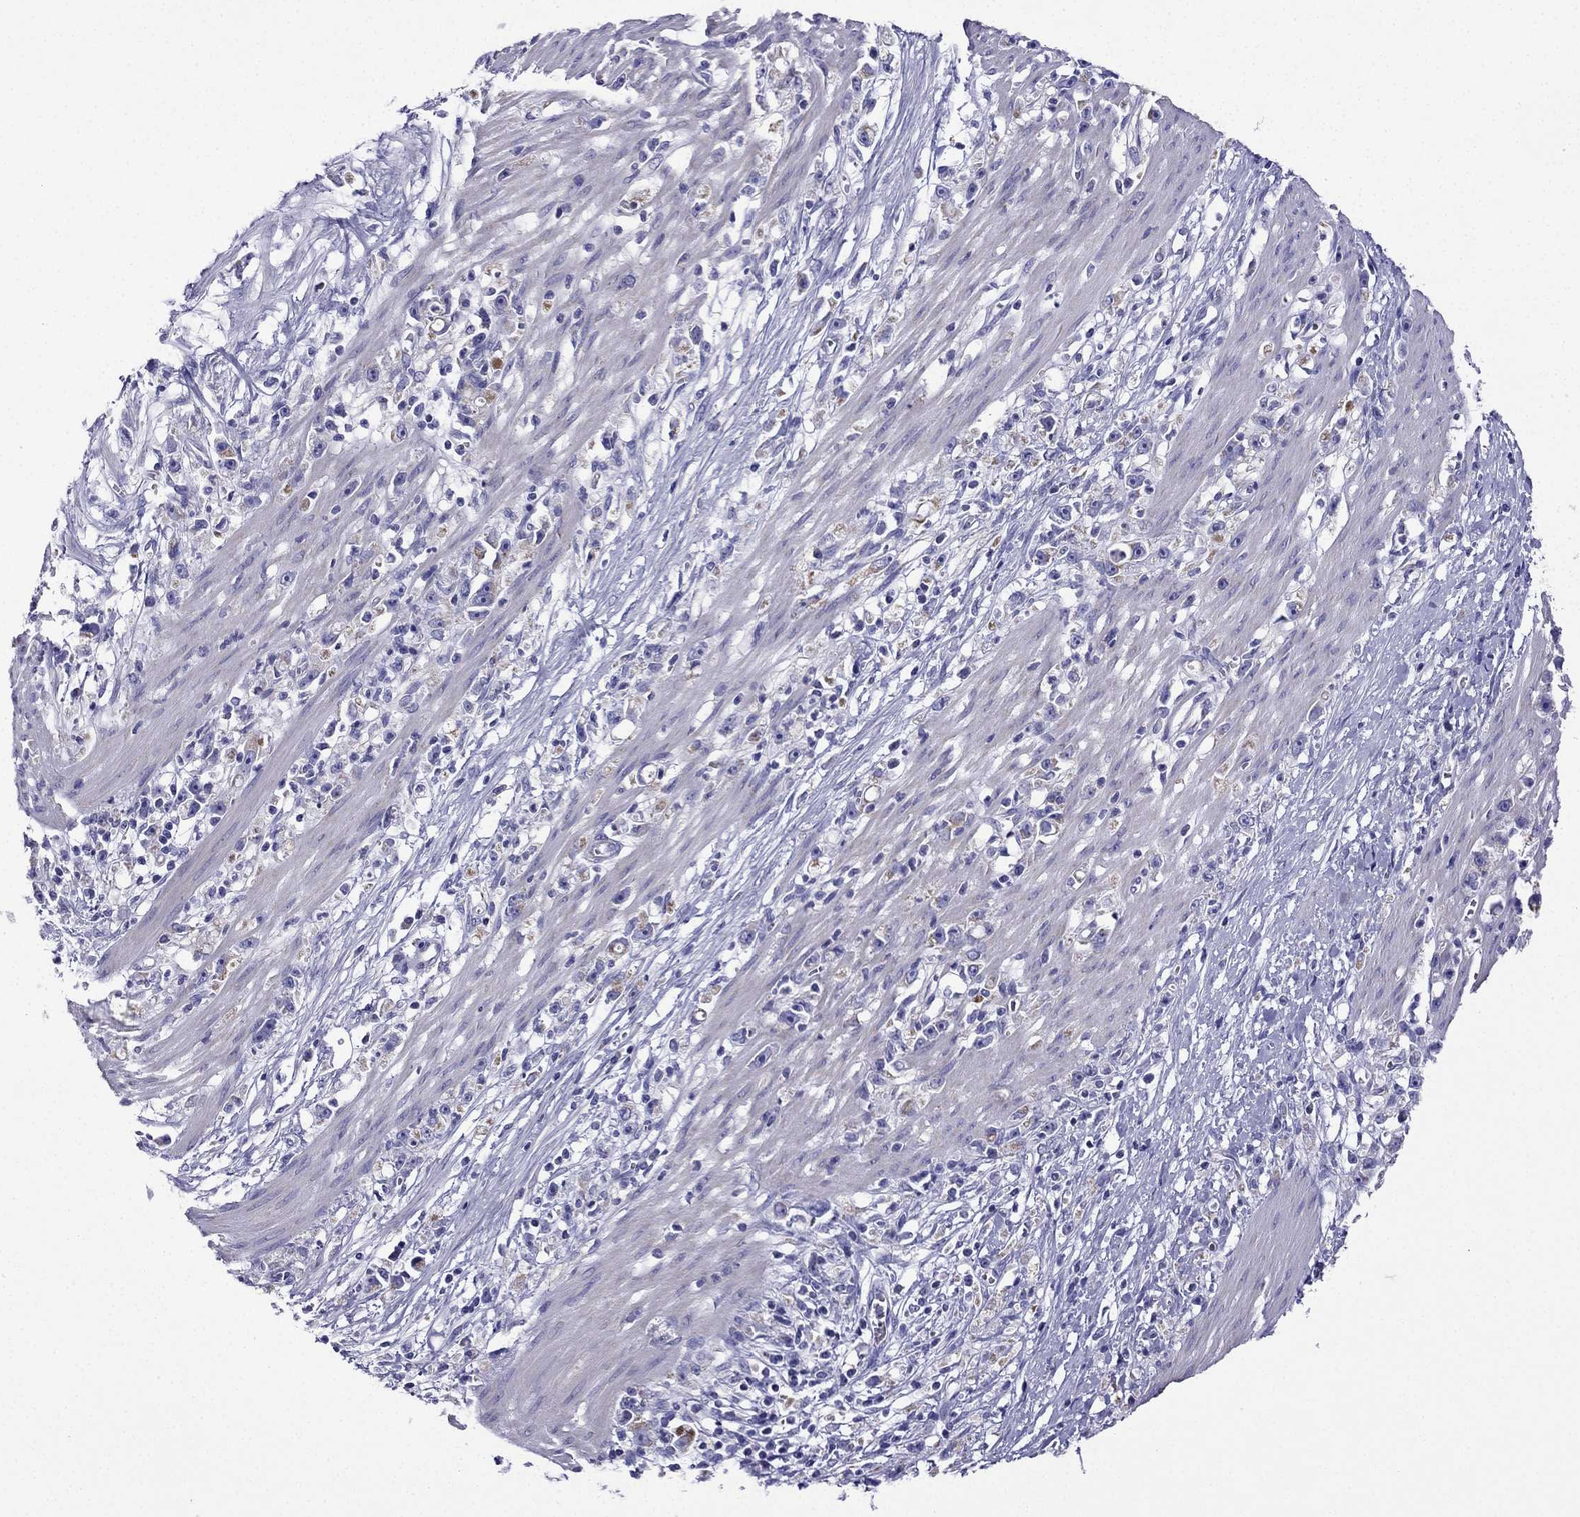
{"staining": {"intensity": "weak", "quantity": "<25%", "location": "cytoplasmic/membranous"}, "tissue": "stomach cancer", "cell_type": "Tumor cells", "image_type": "cancer", "snomed": [{"axis": "morphology", "description": "Adenocarcinoma, NOS"}, {"axis": "topography", "description": "Stomach"}], "caption": "Histopathology image shows no significant protein positivity in tumor cells of stomach cancer.", "gene": "KIF5A", "patient": {"sex": "female", "age": 59}}